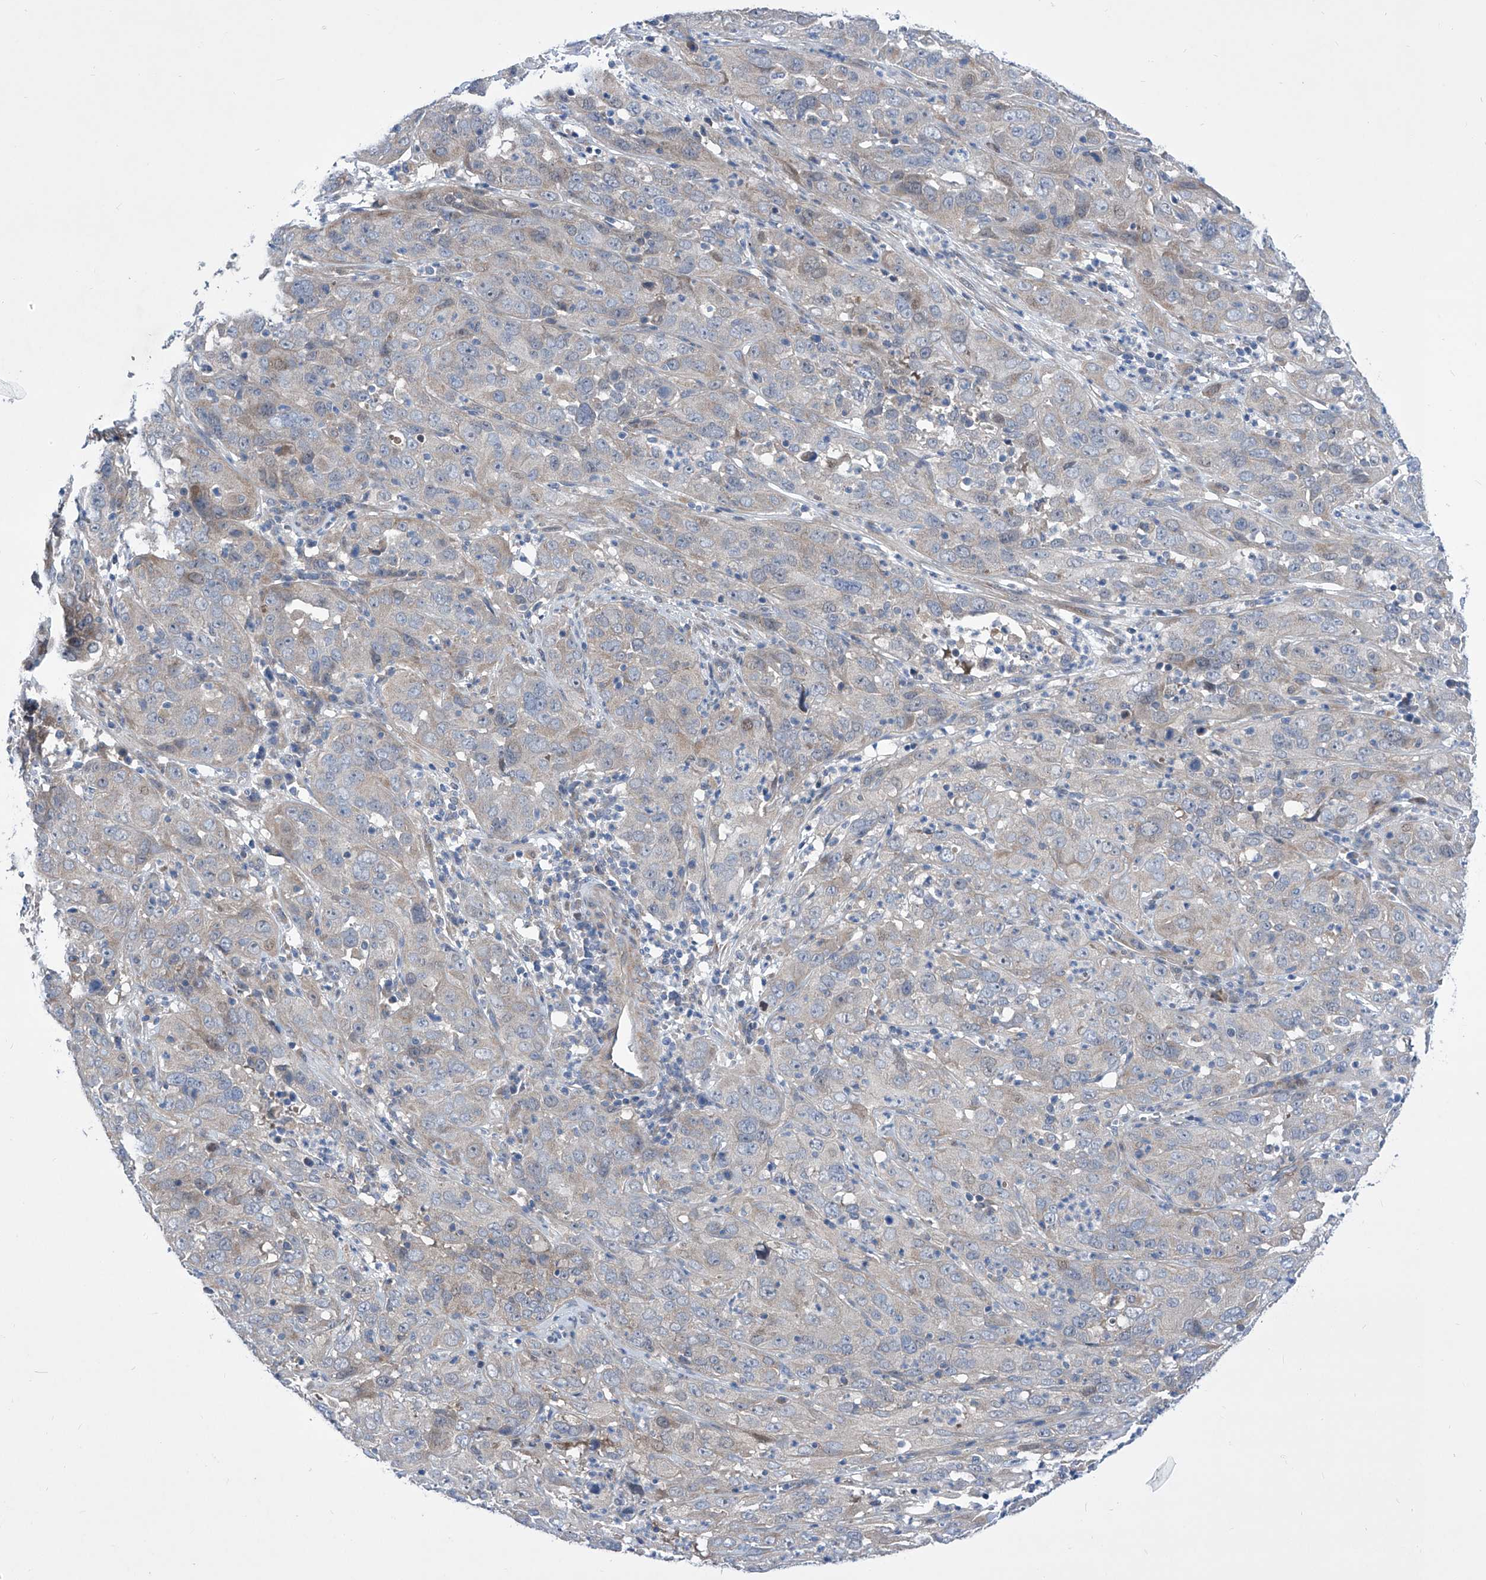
{"staining": {"intensity": "negative", "quantity": "none", "location": "none"}, "tissue": "cervical cancer", "cell_type": "Tumor cells", "image_type": "cancer", "snomed": [{"axis": "morphology", "description": "Squamous cell carcinoma, NOS"}, {"axis": "topography", "description": "Cervix"}], "caption": "This is a image of IHC staining of cervical cancer, which shows no expression in tumor cells.", "gene": "SRBD1", "patient": {"sex": "female", "age": 32}}